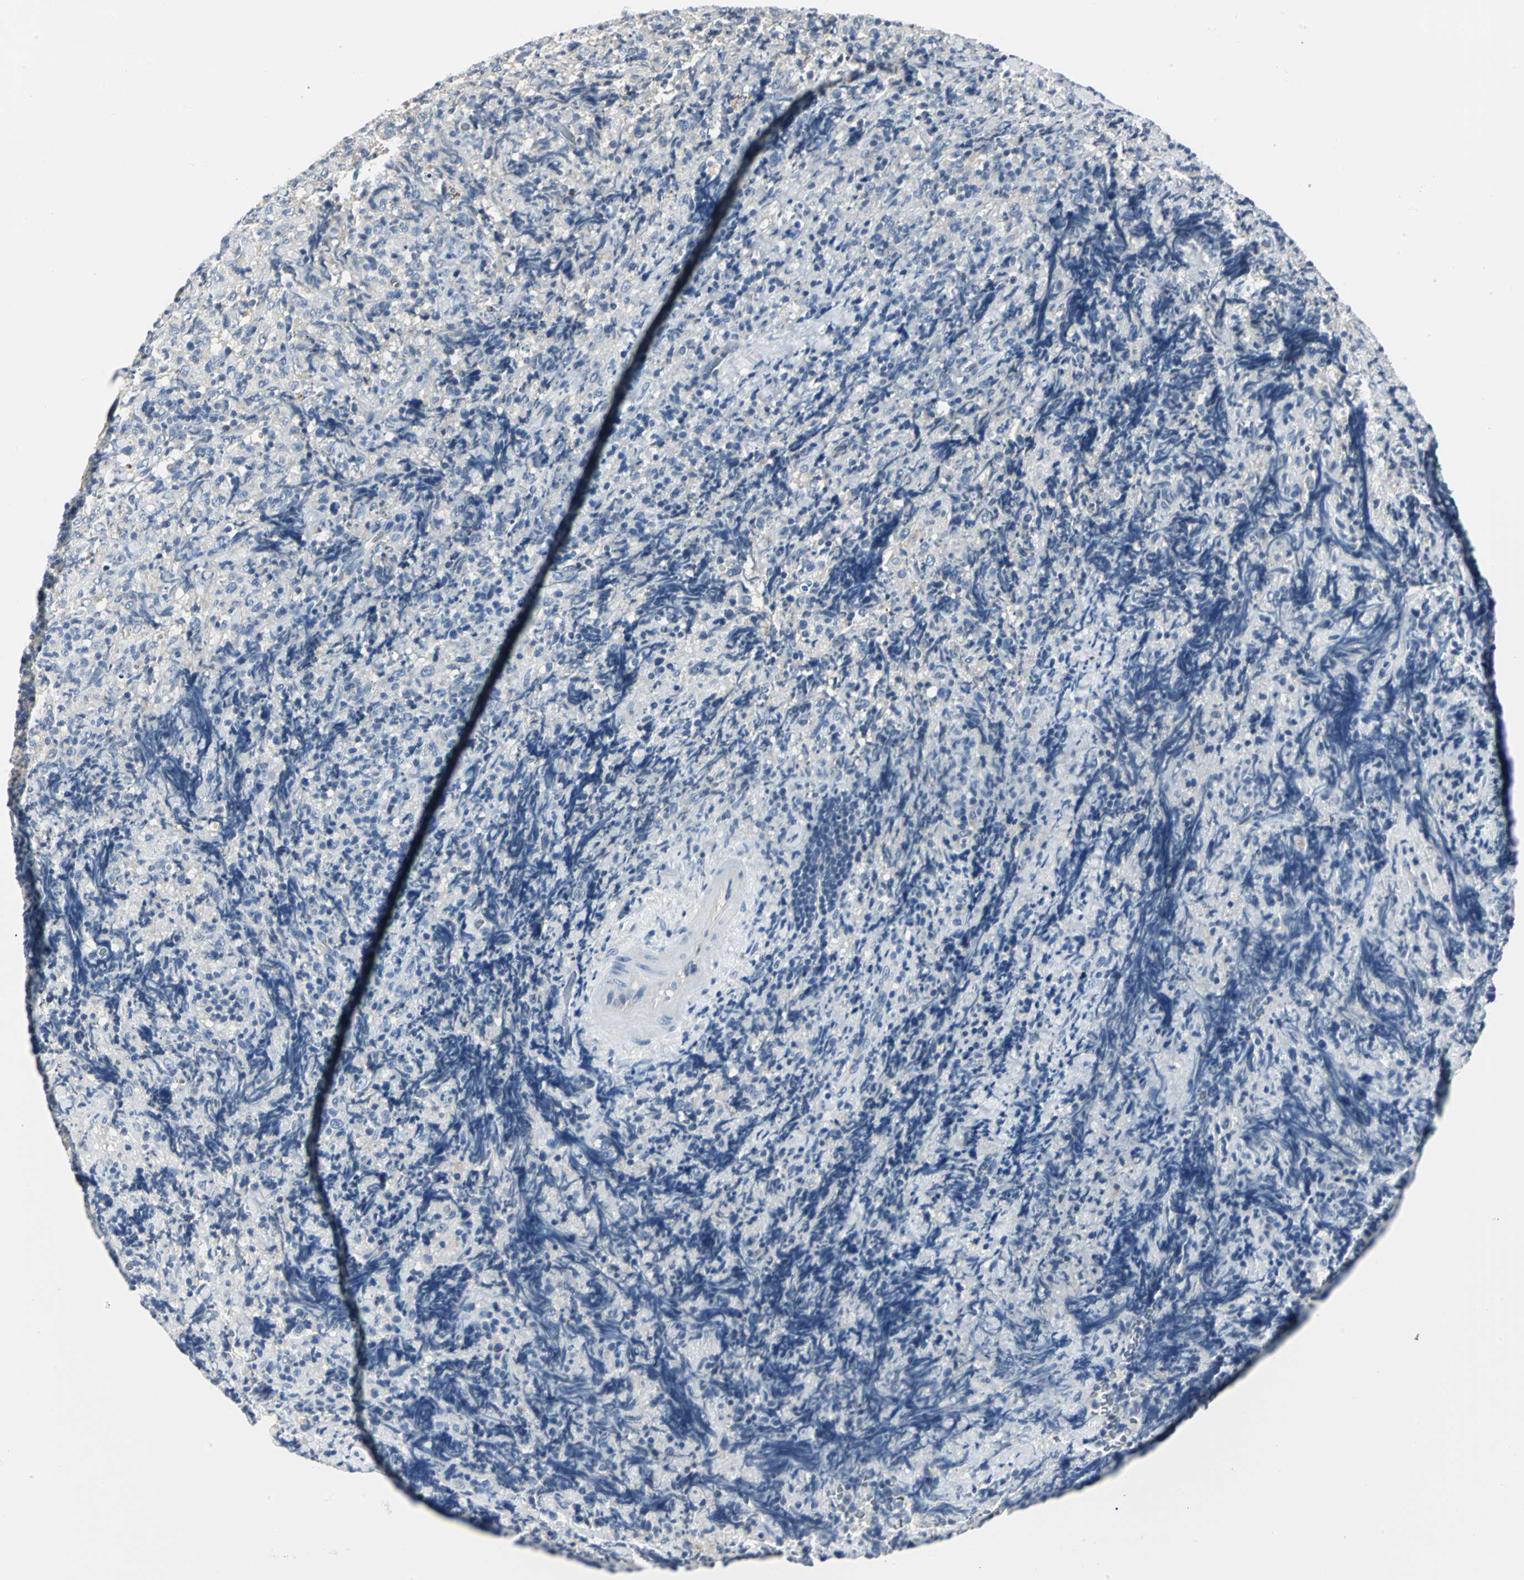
{"staining": {"intensity": "negative", "quantity": "none", "location": "none"}, "tissue": "lymphoma", "cell_type": "Tumor cells", "image_type": "cancer", "snomed": [{"axis": "morphology", "description": "Malignant lymphoma, non-Hodgkin's type, High grade"}, {"axis": "topography", "description": "Tonsil"}], "caption": "This is a histopathology image of immunohistochemistry (IHC) staining of high-grade malignant lymphoma, non-Hodgkin's type, which shows no staining in tumor cells. (Immunohistochemistry (ihc), brightfield microscopy, high magnification).", "gene": "RIPOR1", "patient": {"sex": "female", "age": 36}}